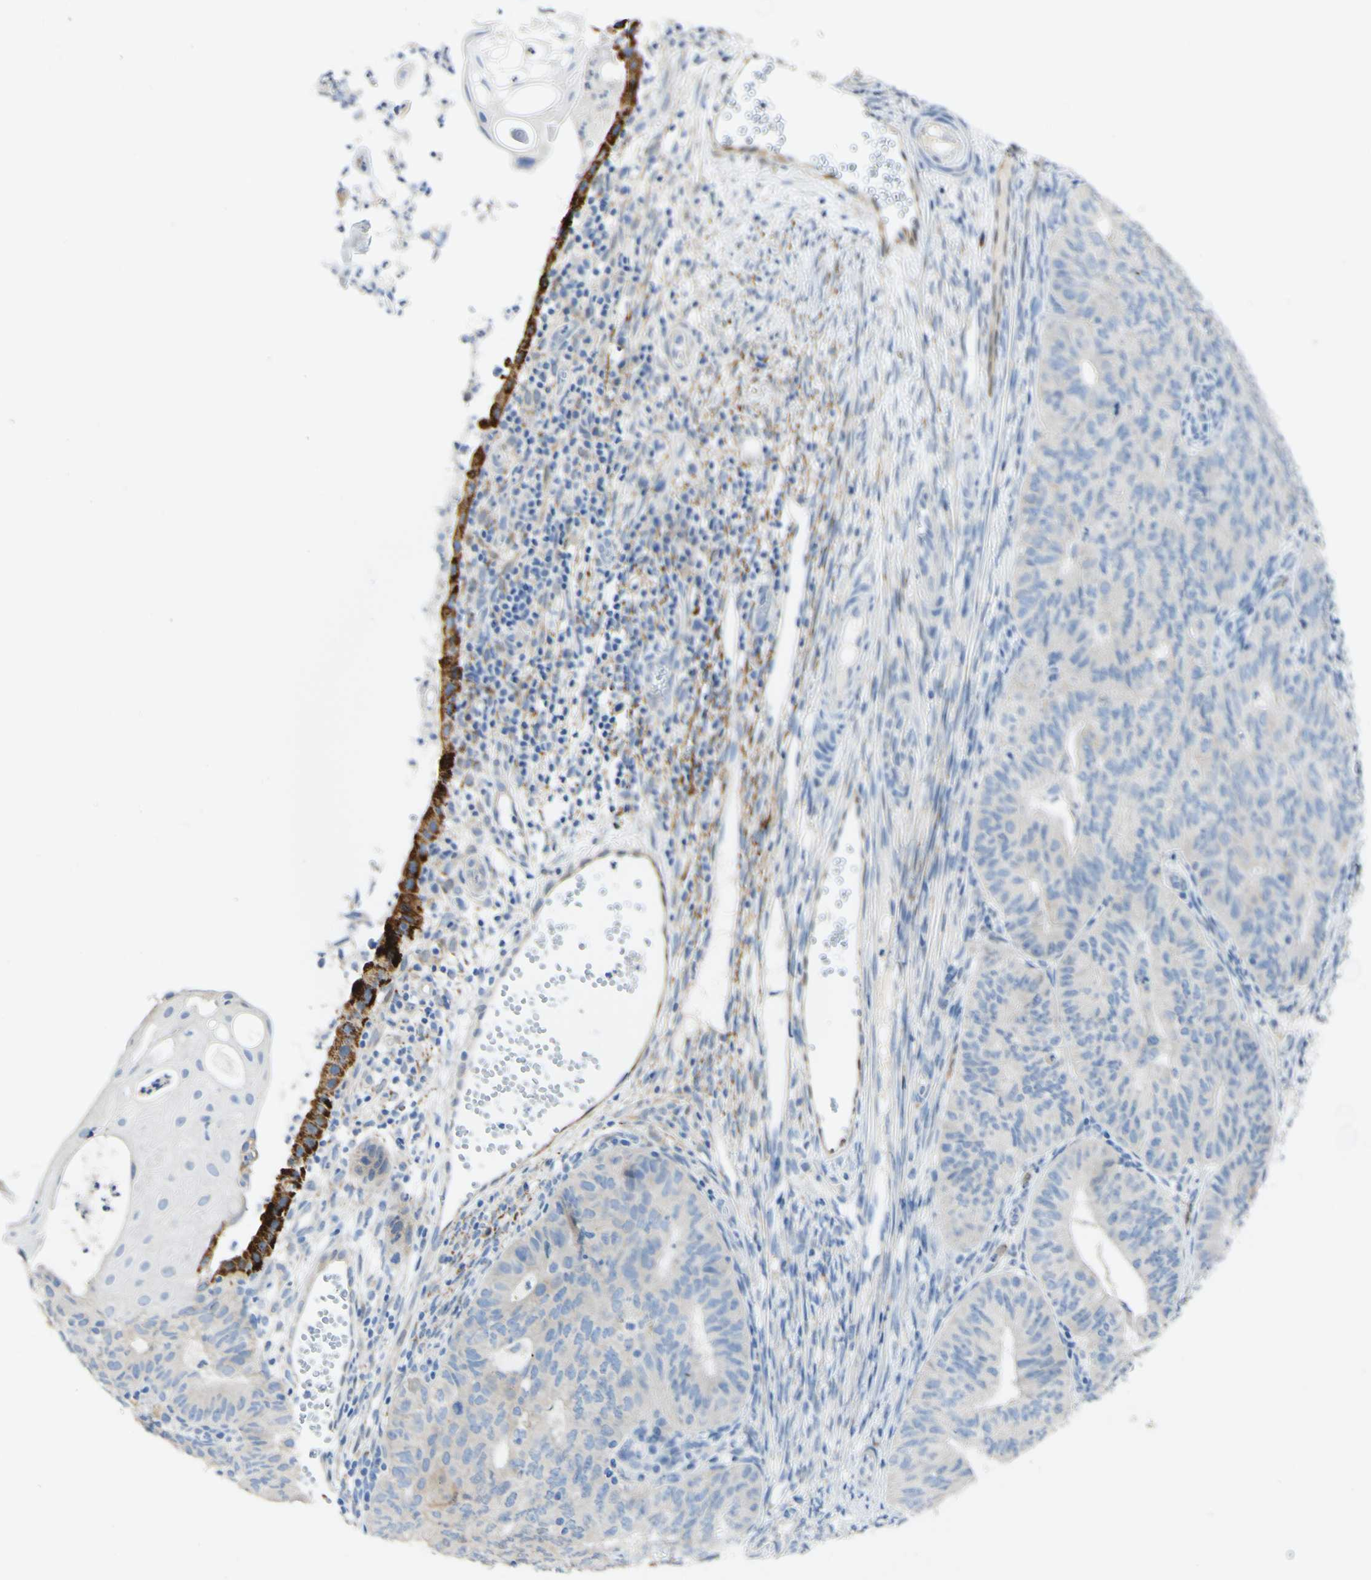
{"staining": {"intensity": "weak", "quantity": "<25%", "location": "cytoplasmic/membranous"}, "tissue": "endometrial cancer", "cell_type": "Tumor cells", "image_type": "cancer", "snomed": [{"axis": "morphology", "description": "Adenocarcinoma, NOS"}, {"axis": "topography", "description": "Endometrium"}], "caption": "The histopathology image displays no significant expression in tumor cells of endometrial cancer (adenocarcinoma).", "gene": "FGF4", "patient": {"sex": "female", "age": 32}}